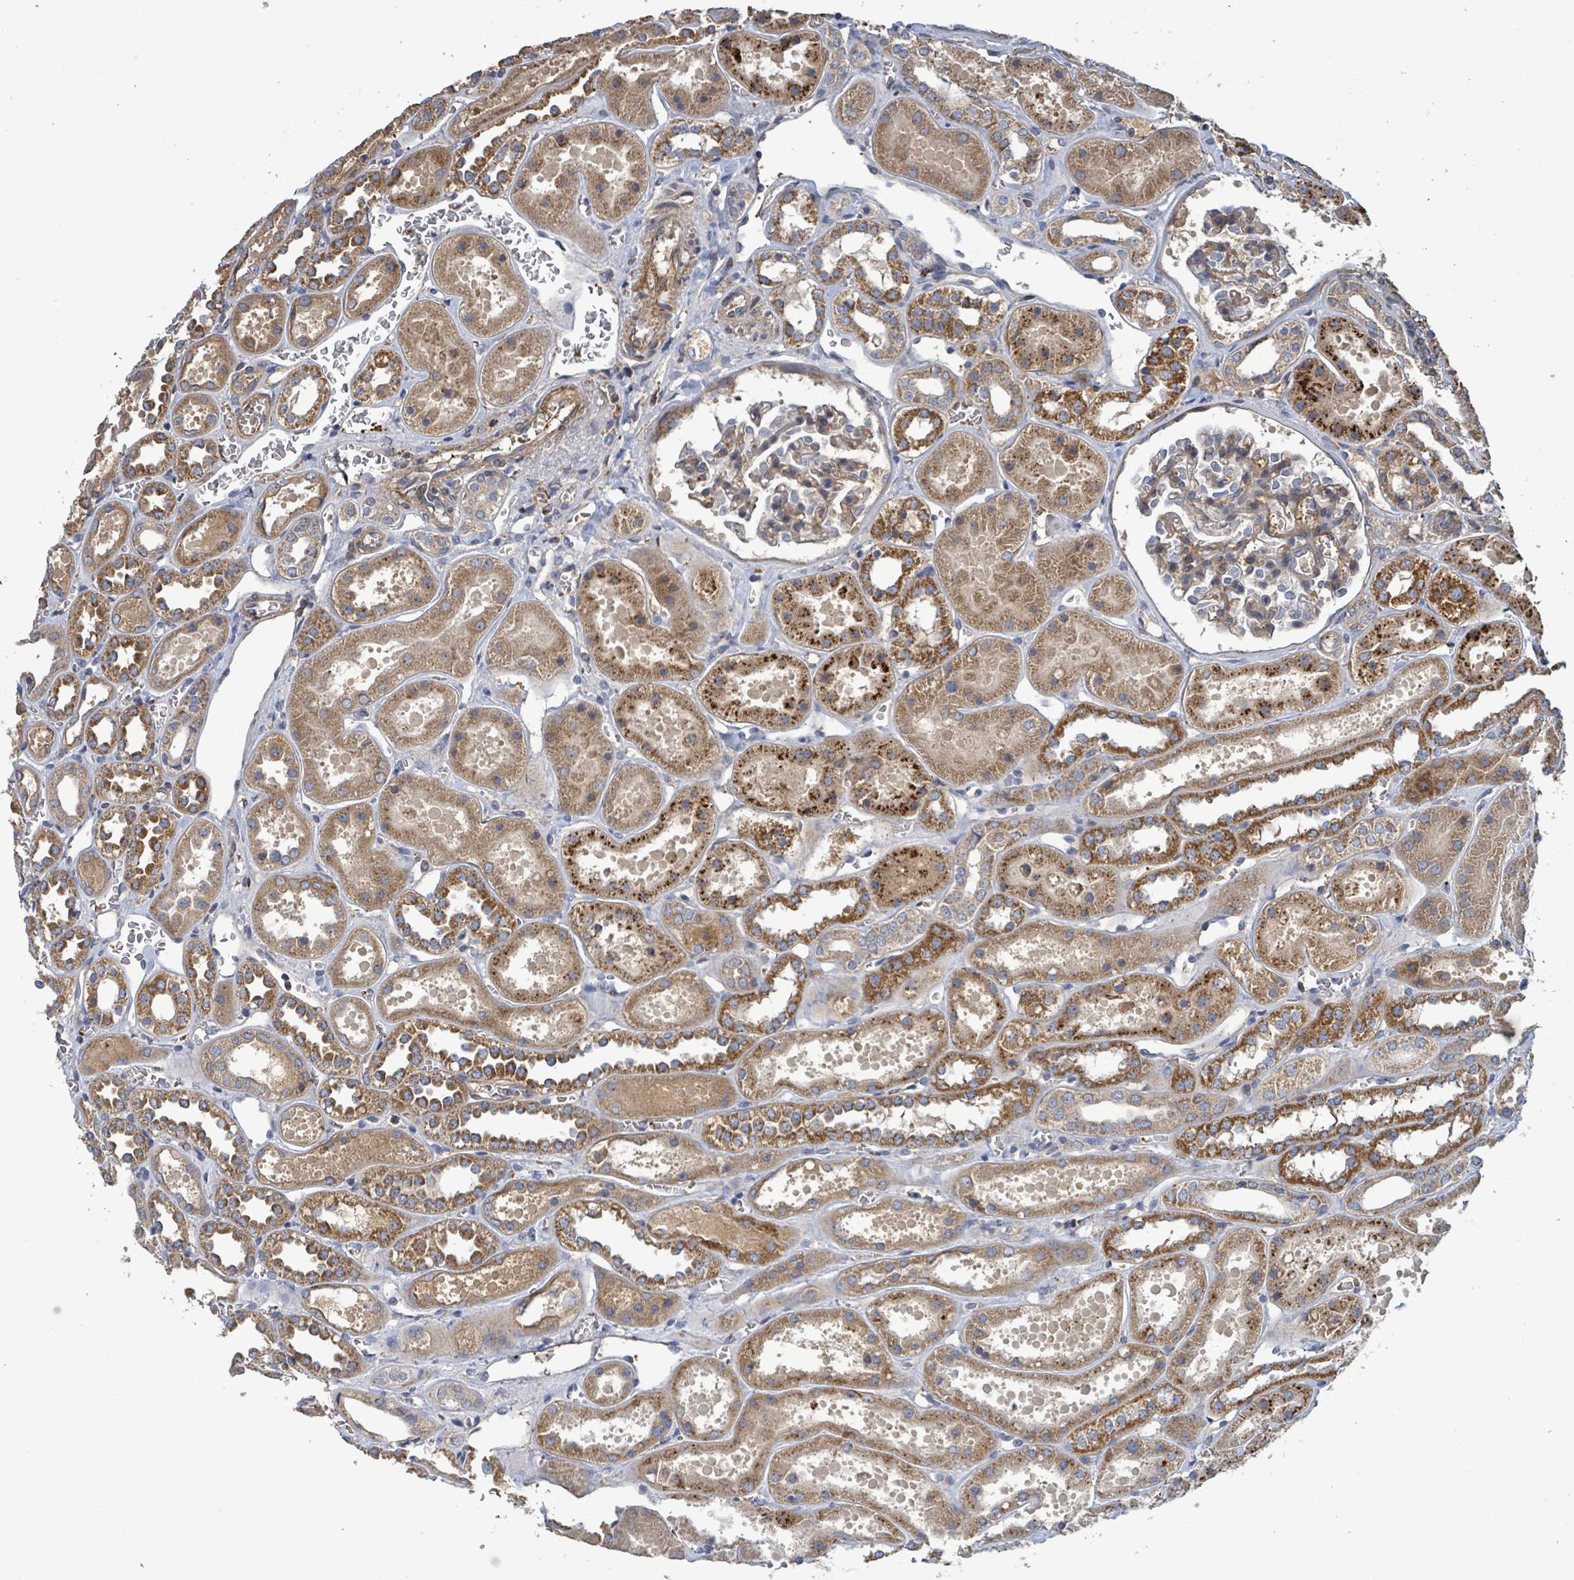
{"staining": {"intensity": "moderate", "quantity": "25%-75%", "location": "cytoplasmic/membranous"}, "tissue": "kidney", "cell_type": "Cells in glomeruli", "image_type": "normal", "snomed": [{"axis": "morphology", "description": "Normal tissue, NOS"}, {"axis": "topography", "description": "Kidney"}], "caption": "Protein staining shows moderate cytoplasmic/membranous expression in about 25%-75% of cells in glomeruli in benign kidney. (DAB = brown stain, brightfield microscopy at high magnification).", "gene": "PLAAT1", "patient": {"sex": "female", "age": 41}}